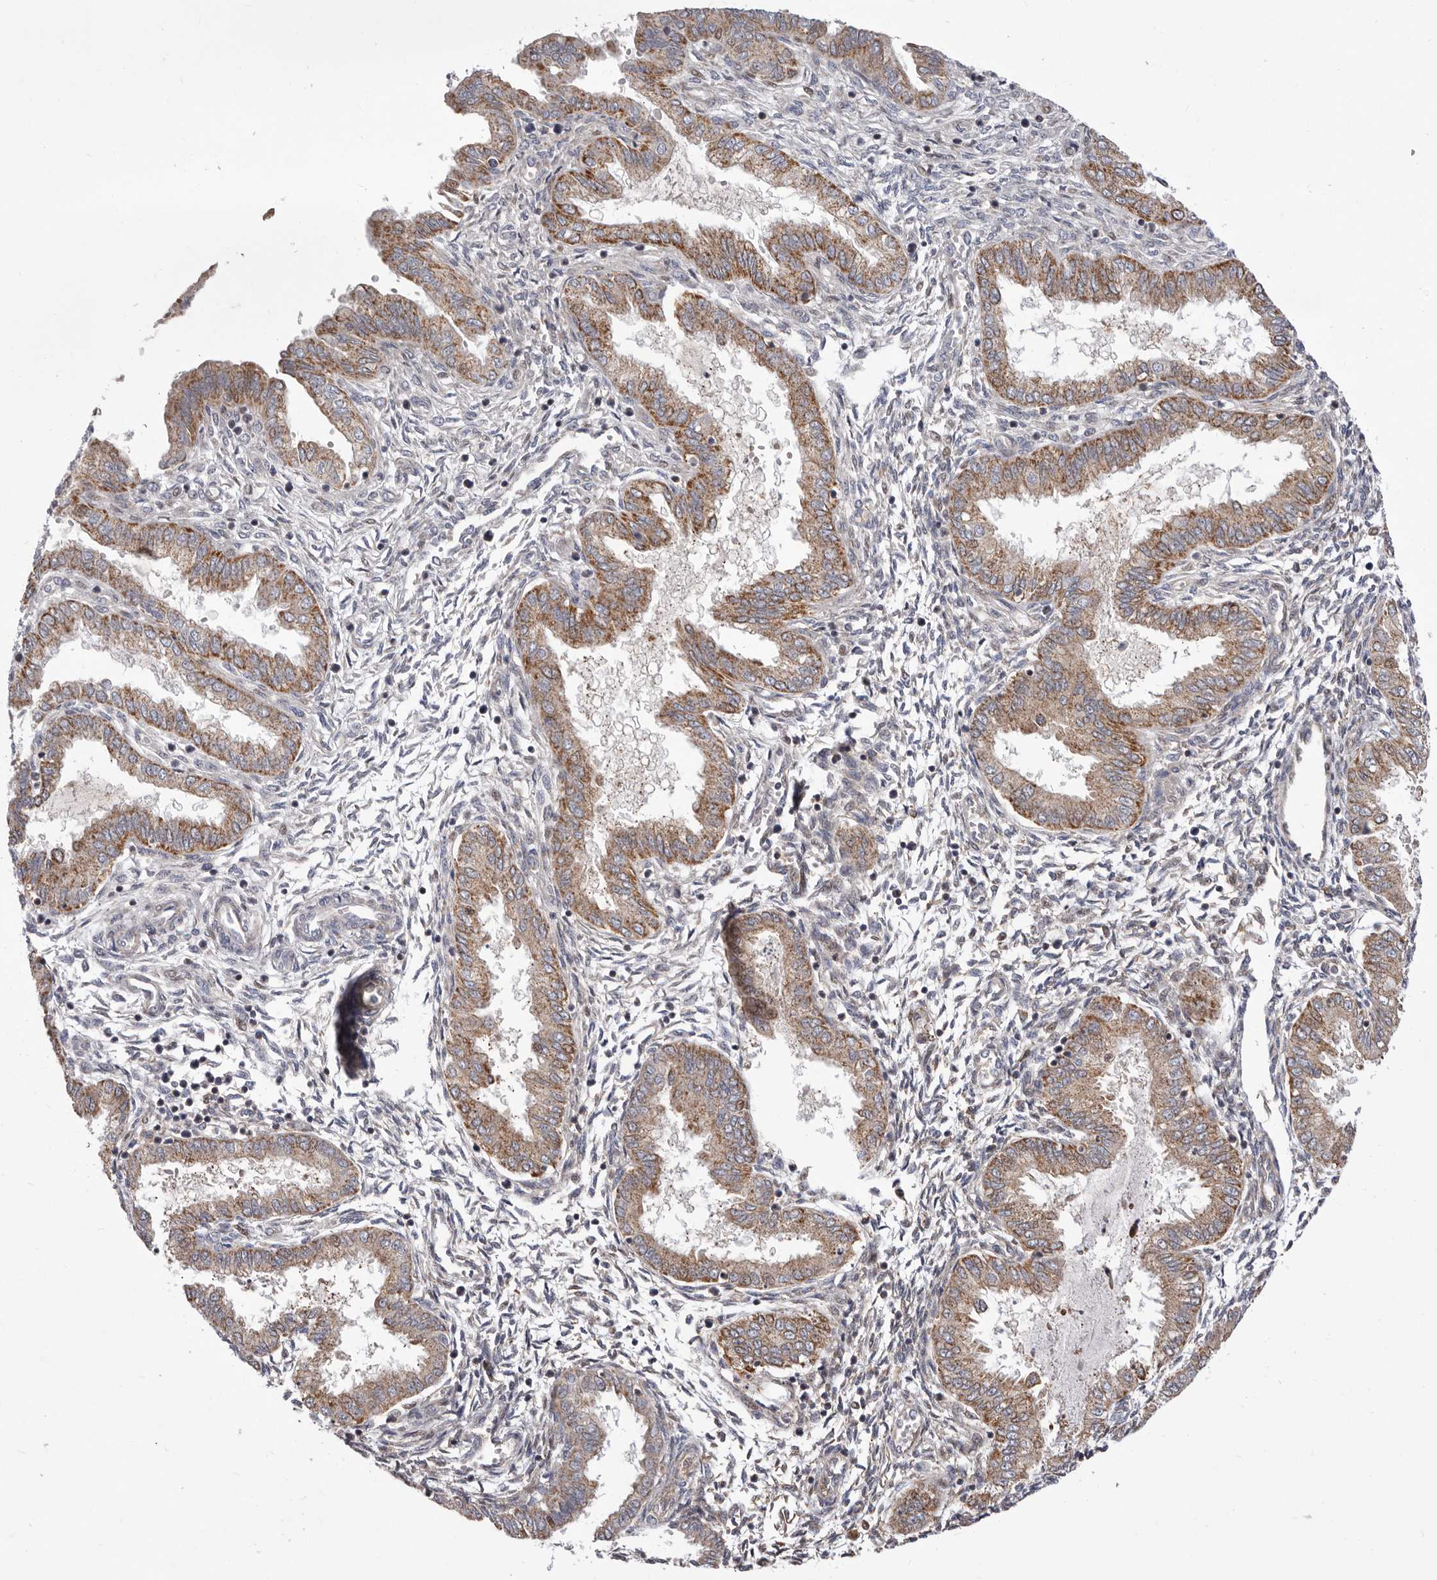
{"staining": {"intensity": "negative", "quantity": "none", "location": "none"}, "tissue": "endometrium", "cell_type": "Cells in endometrial stroma", "image_type": "normal", "snomed": [{"axis": "morphology", "description": "Normal tissue, NOS"}, {"axis": "topography", "description": "Endometrium"}], "caption": "Protein analysis of unremarkable endometrium exhibits no significant staining in cells in endometrial stroma. (Immunohistochemistry, brightfield microscopy, high magnification).", "gene": "NUBPL", "patient": {"sex": "female", "age": 33}}